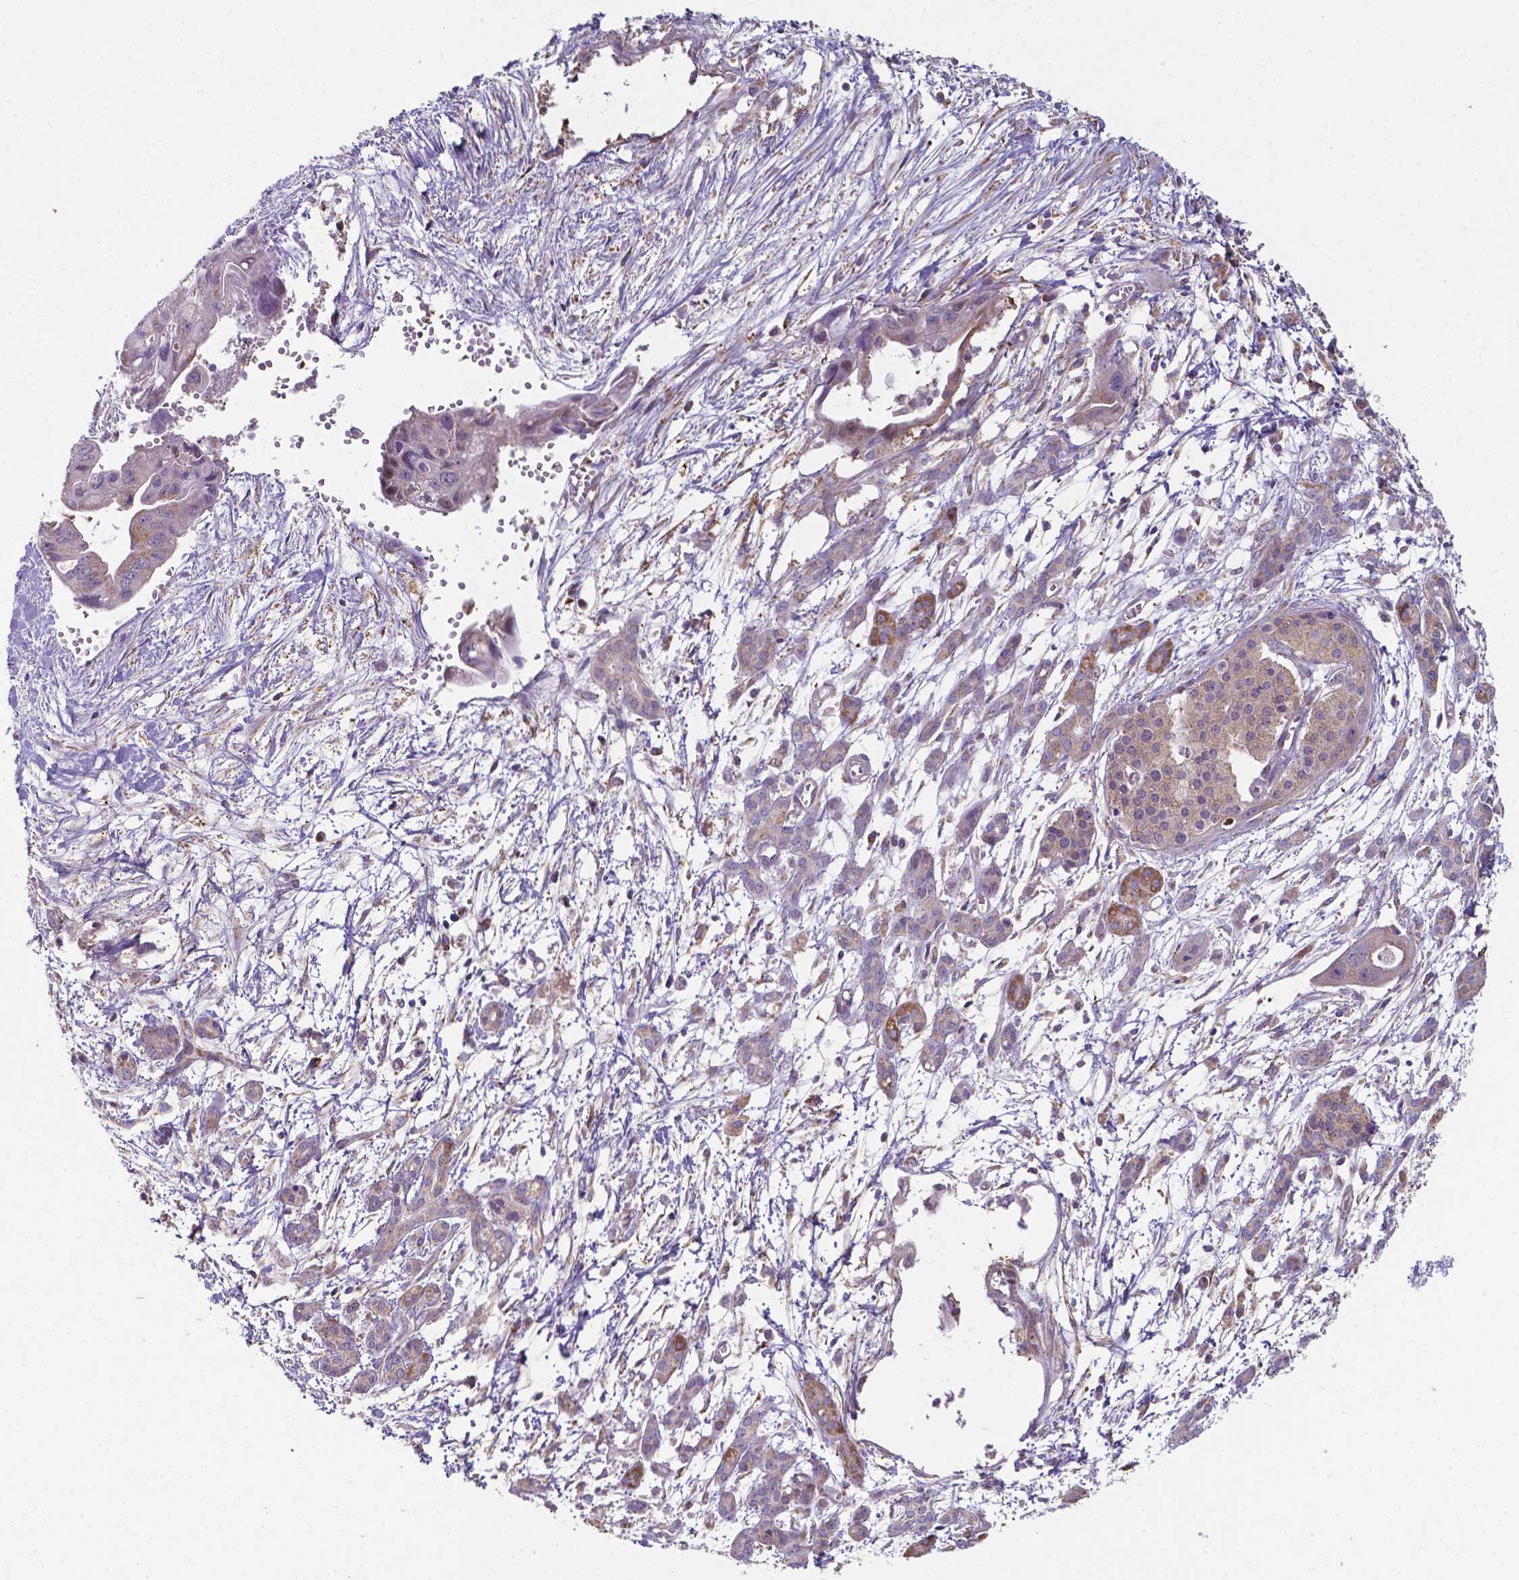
{"staining": {"intensity": "negative", "quantity": "none", "location": "none"}, "tissue": "pancreatic cancer", "cell_type": "Tumor cells", "image_type": "cancer", "snomed": [{"axis": "morphology", "description": "Adenocarcinoma, NOS"}, {"axis": "topography", "description": "Pancreas"}], "caption": "Tumor cells are negative for brown protein staining in pancreatic cancer.", "gene": "FAM114A1", "patient": {"sex": "male", "age": 60}}